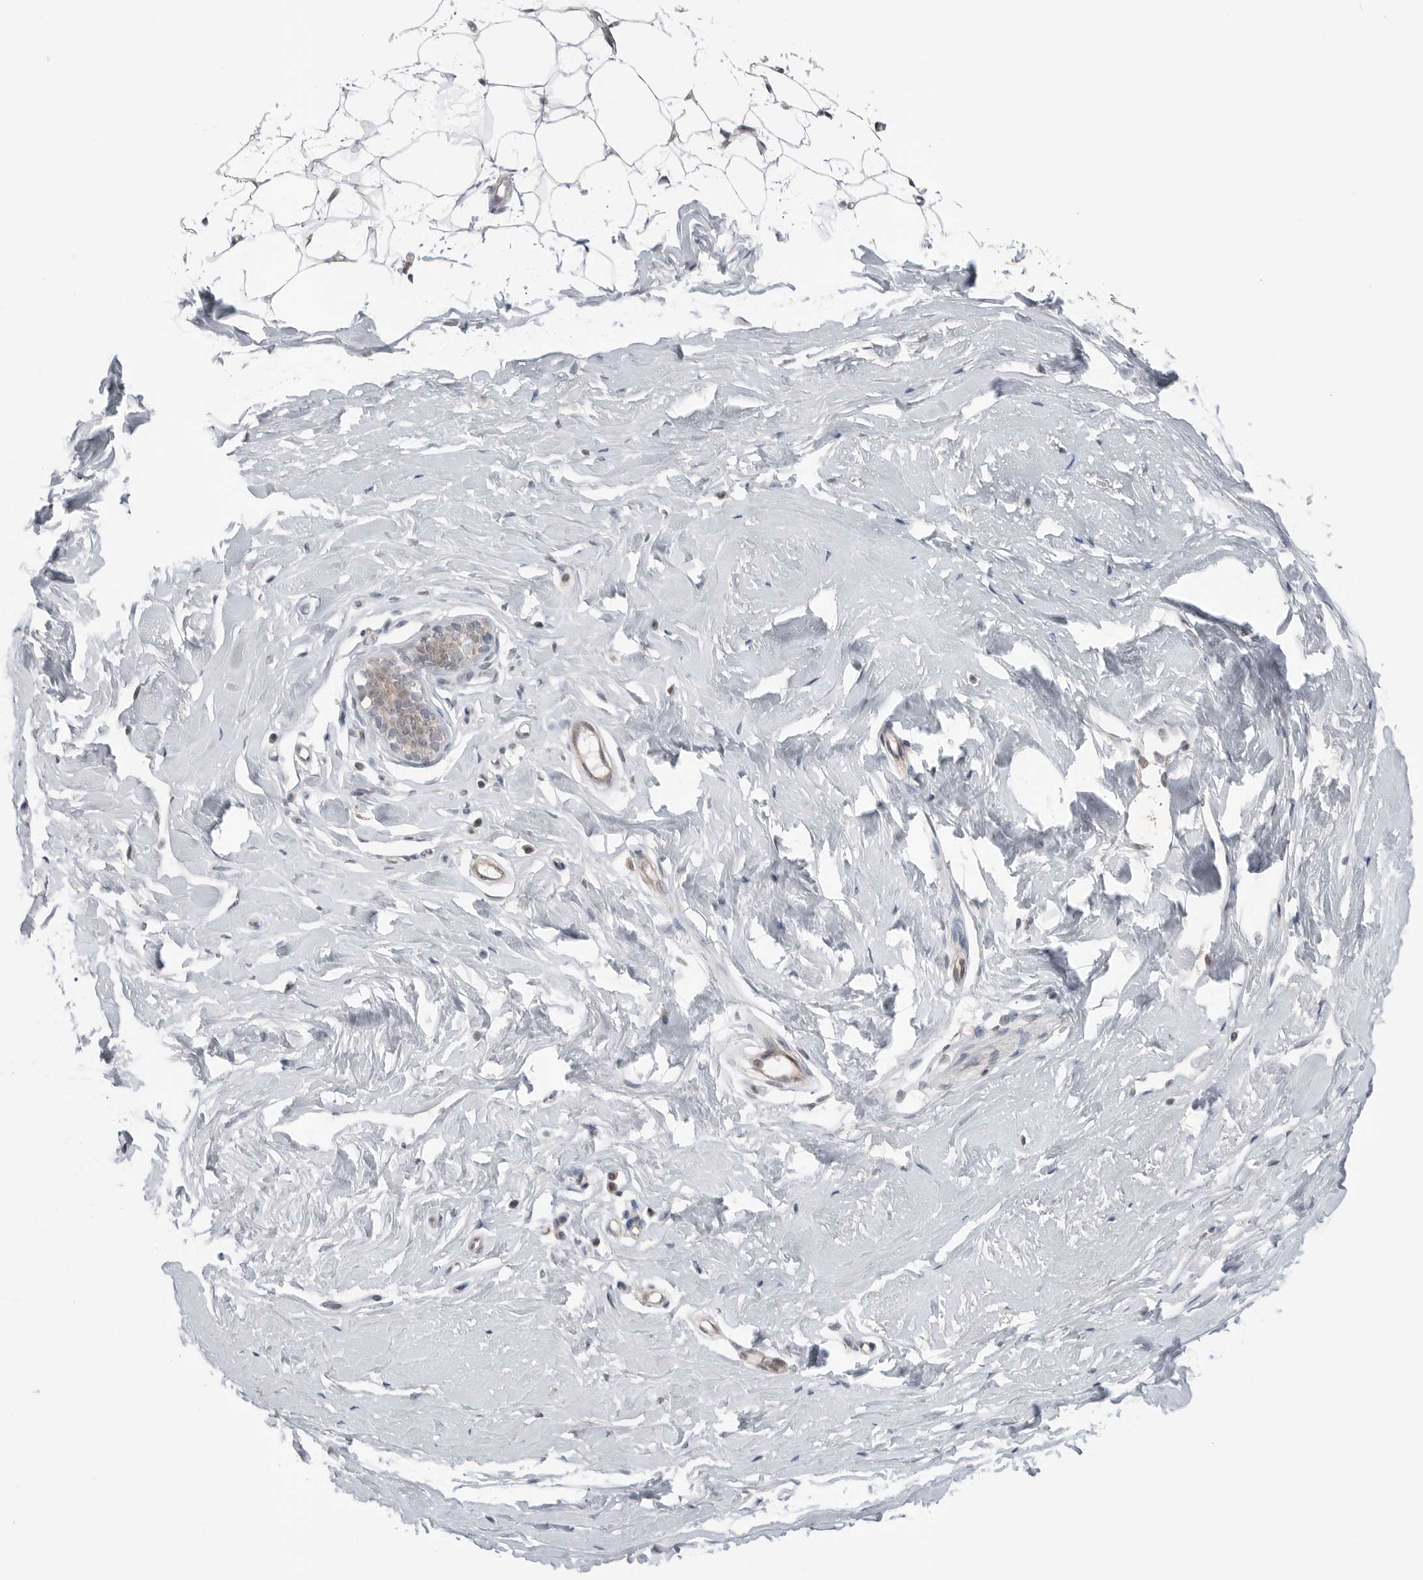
{"staining": {"intensity": "weak", "quantity": ">75%", "location": "nuclear"}, "tissue": "breast", "cell_type": "Adipocytes", "image_type": "normal", "snomed": [{"axis": "morphology", "description": "Normal tissue, NOS"}, {"axis": "topography", "description": "Breast"}], "caption": "Breast stained for a protein displays weak nuclear positivity in adipocytes. Using DAB (3,3'-diaminobenzidine) (brown) and hematoxylin (blue) stains, captured at high magnification using brightfield microscopy.", "gene": "NTAQ1", "patient": {"sex": "female", "age": 23}}